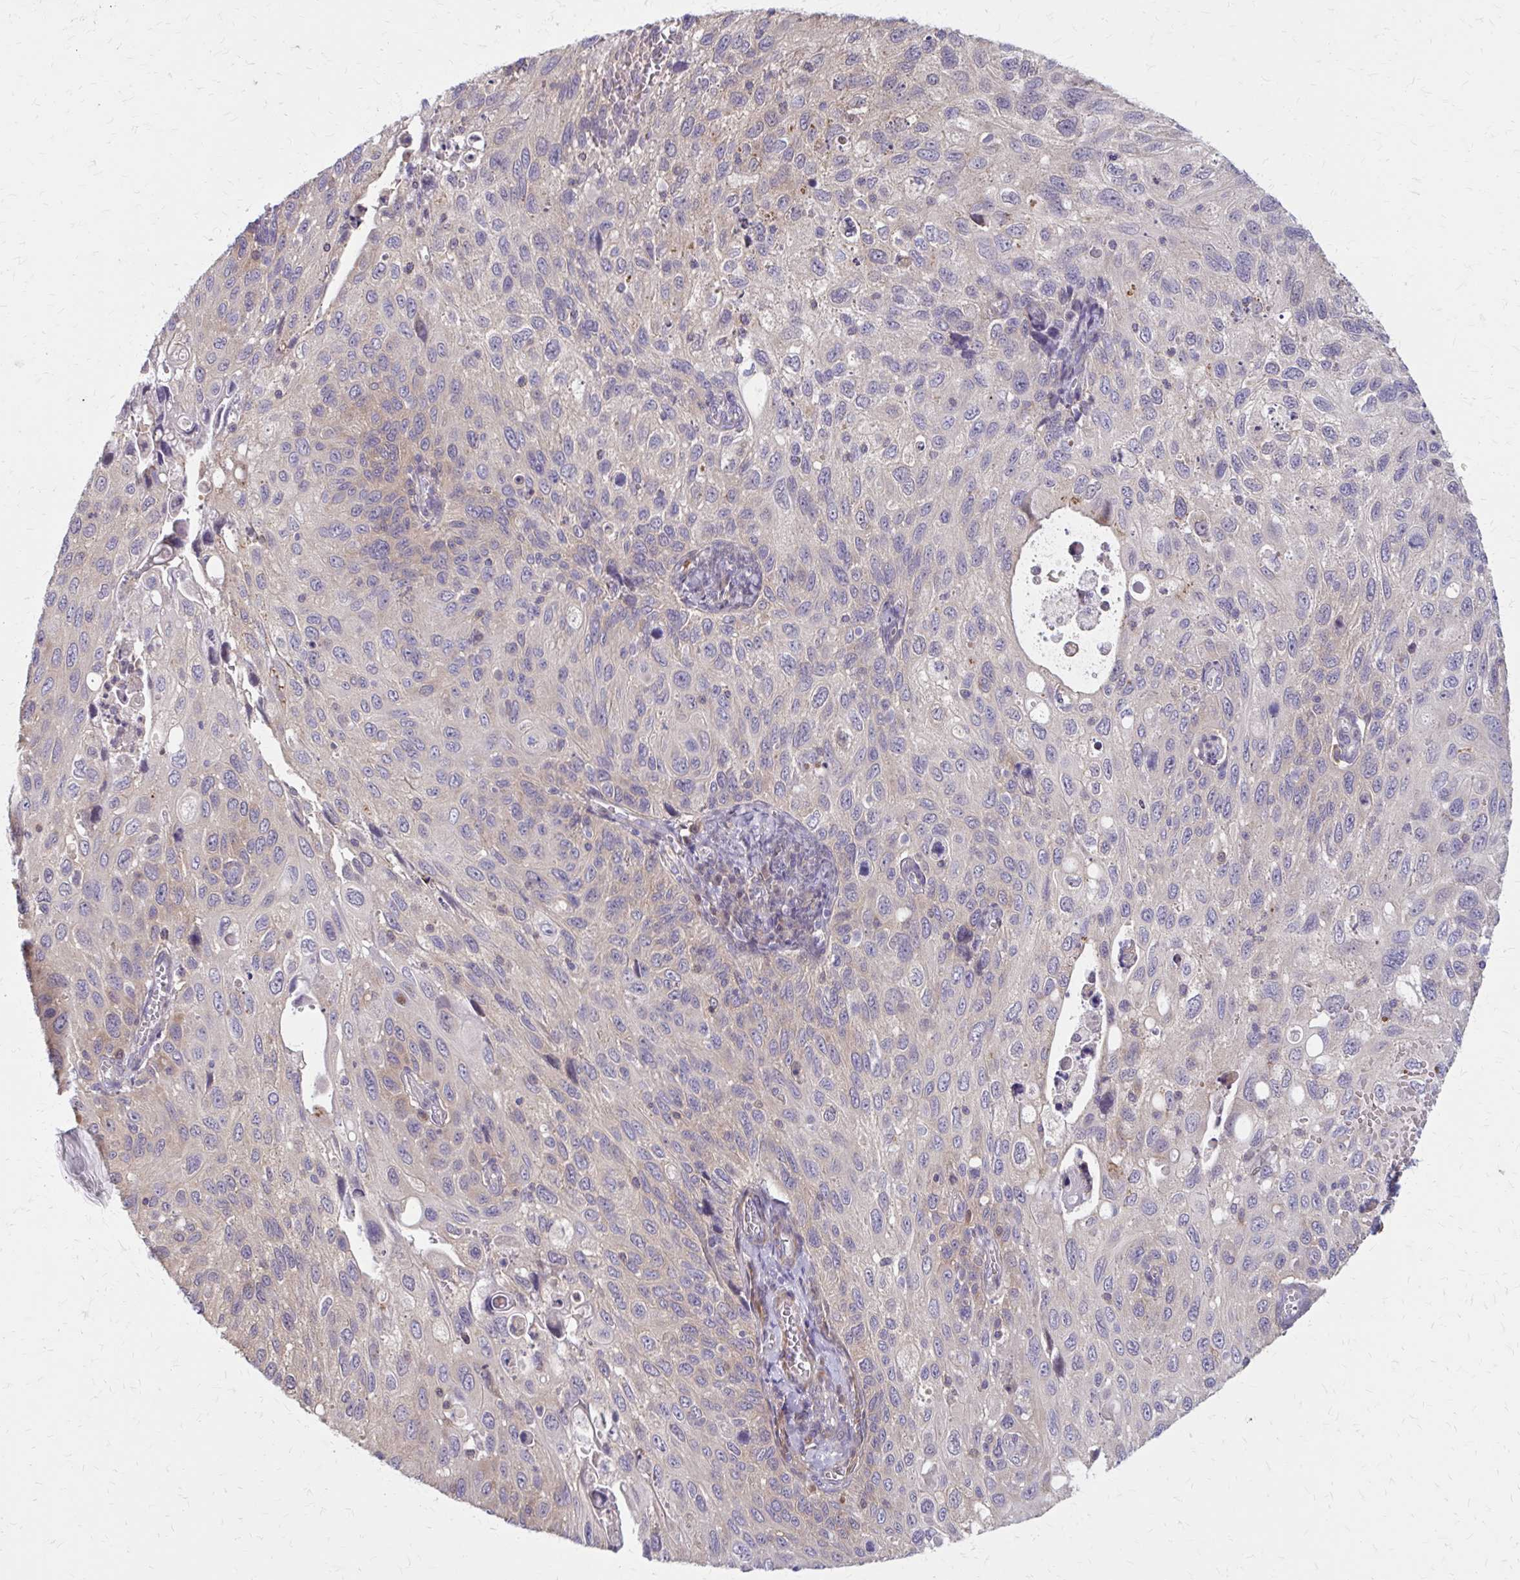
{"staining": {"intensity": "negative", "quantity": "none", "location": "none"}, "tissue": "cervical cancer", "cell_type": "Tumor cells", "image_type": "cancer", "snomed": [{"axis": "morphology", "description": "Squamous cell carcinoma, NOS"}, {"axis": "topography", "description": "Cervix"}], "caption": "Immunohistochemistry histopathology image of neoplastic tissue: cervical squamous cell carcinoma stained with DAB shows no significant protein expression in tumor cells.", "gene": "IFI44L", "patient": {"sex": "female", "age": 70}}